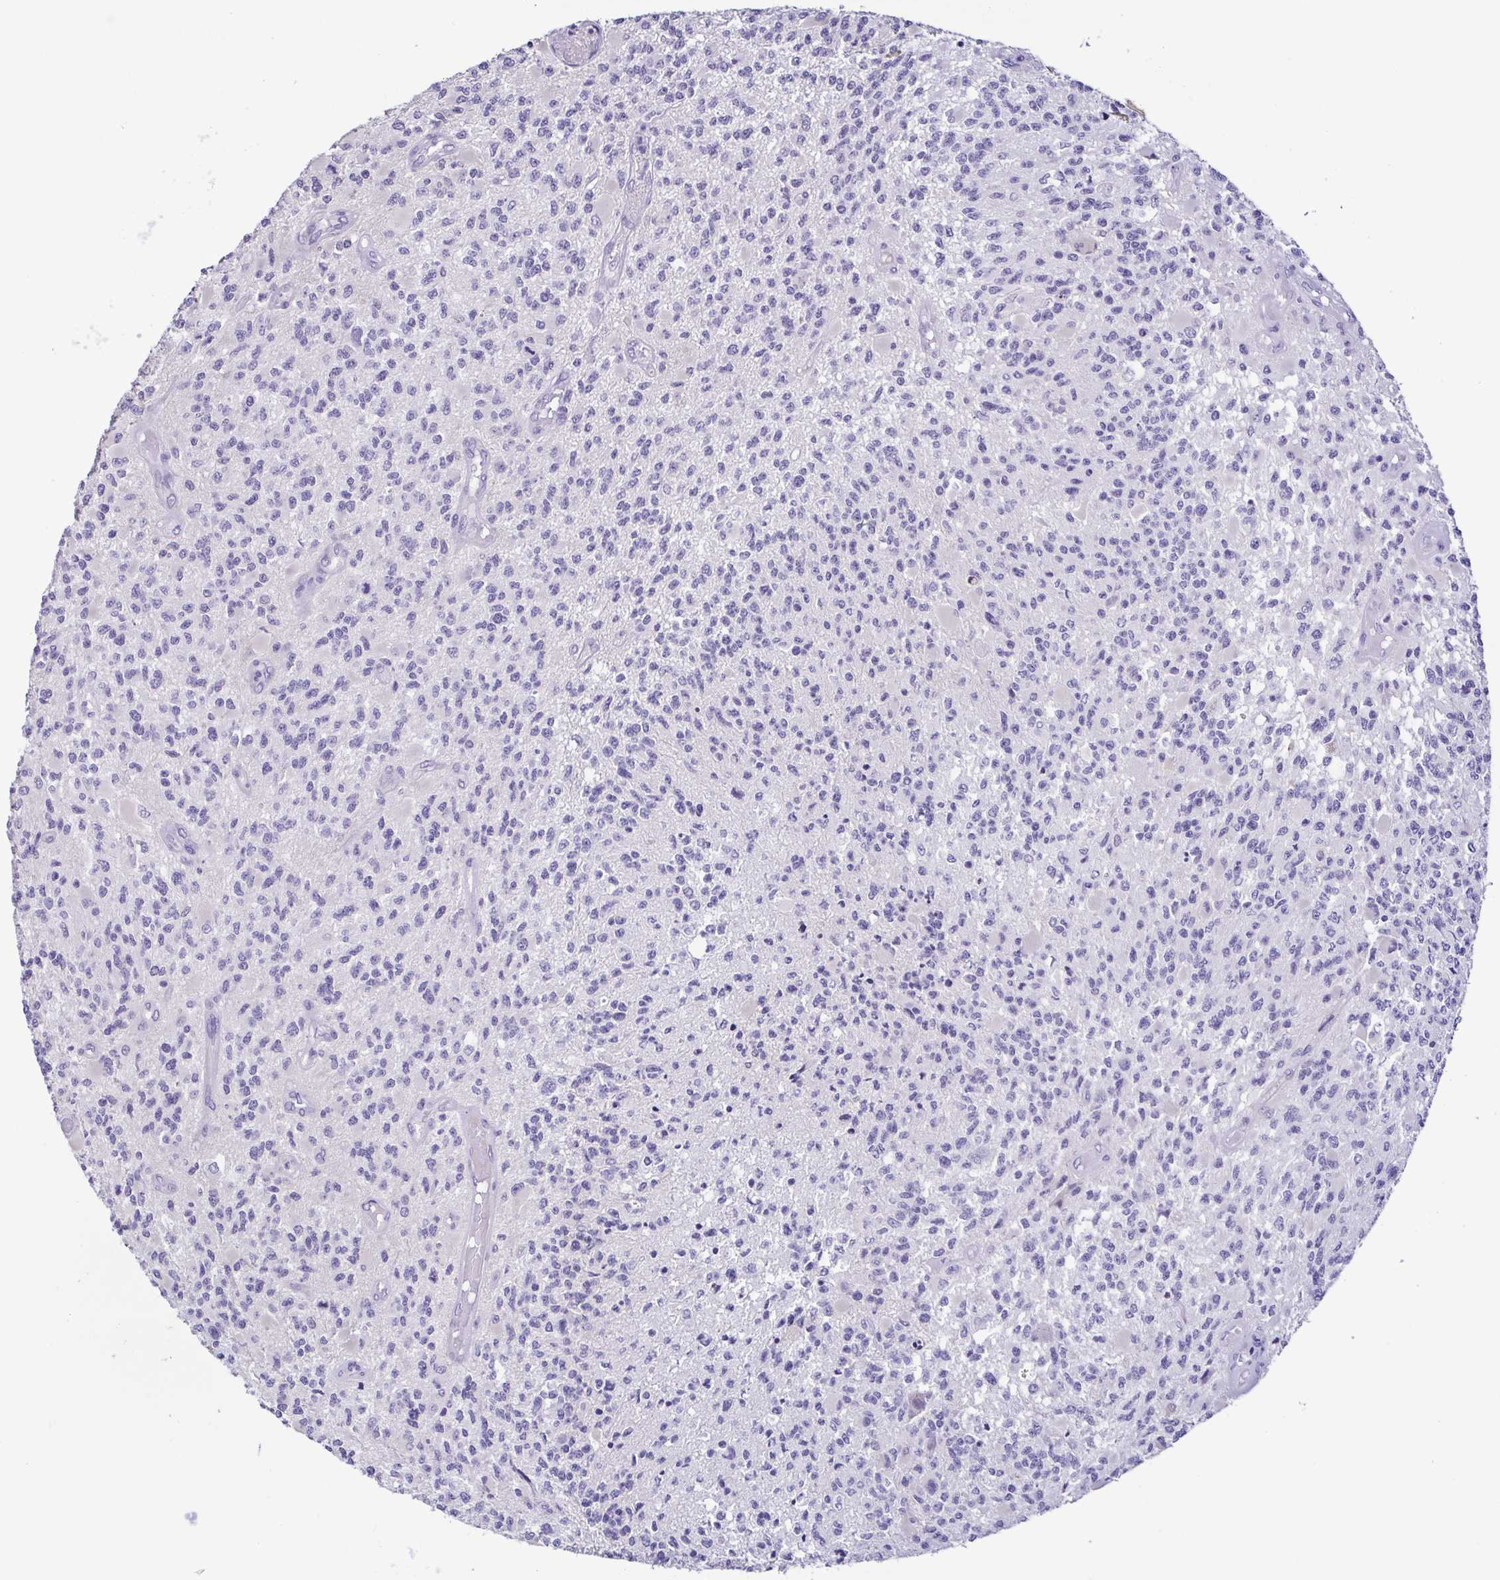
{"staining": {"intensity": "negative", "quantity": "none", "location": "none"}, "tissue": "glioma", "cell_type": "Tumor cells", "image_type": "cancer", "snomed": [{"axis": "morphology", "description": "Glioma, malignant, High grade"}, {"axis": "topography", "description": "Brain"}], "caption": "Immunohistochemistry of malignant glioma (high-grade) demonstrates no positivity in tumor cells.", "gene": "TERT", "patient": {"sex": "female", "age": 63}}